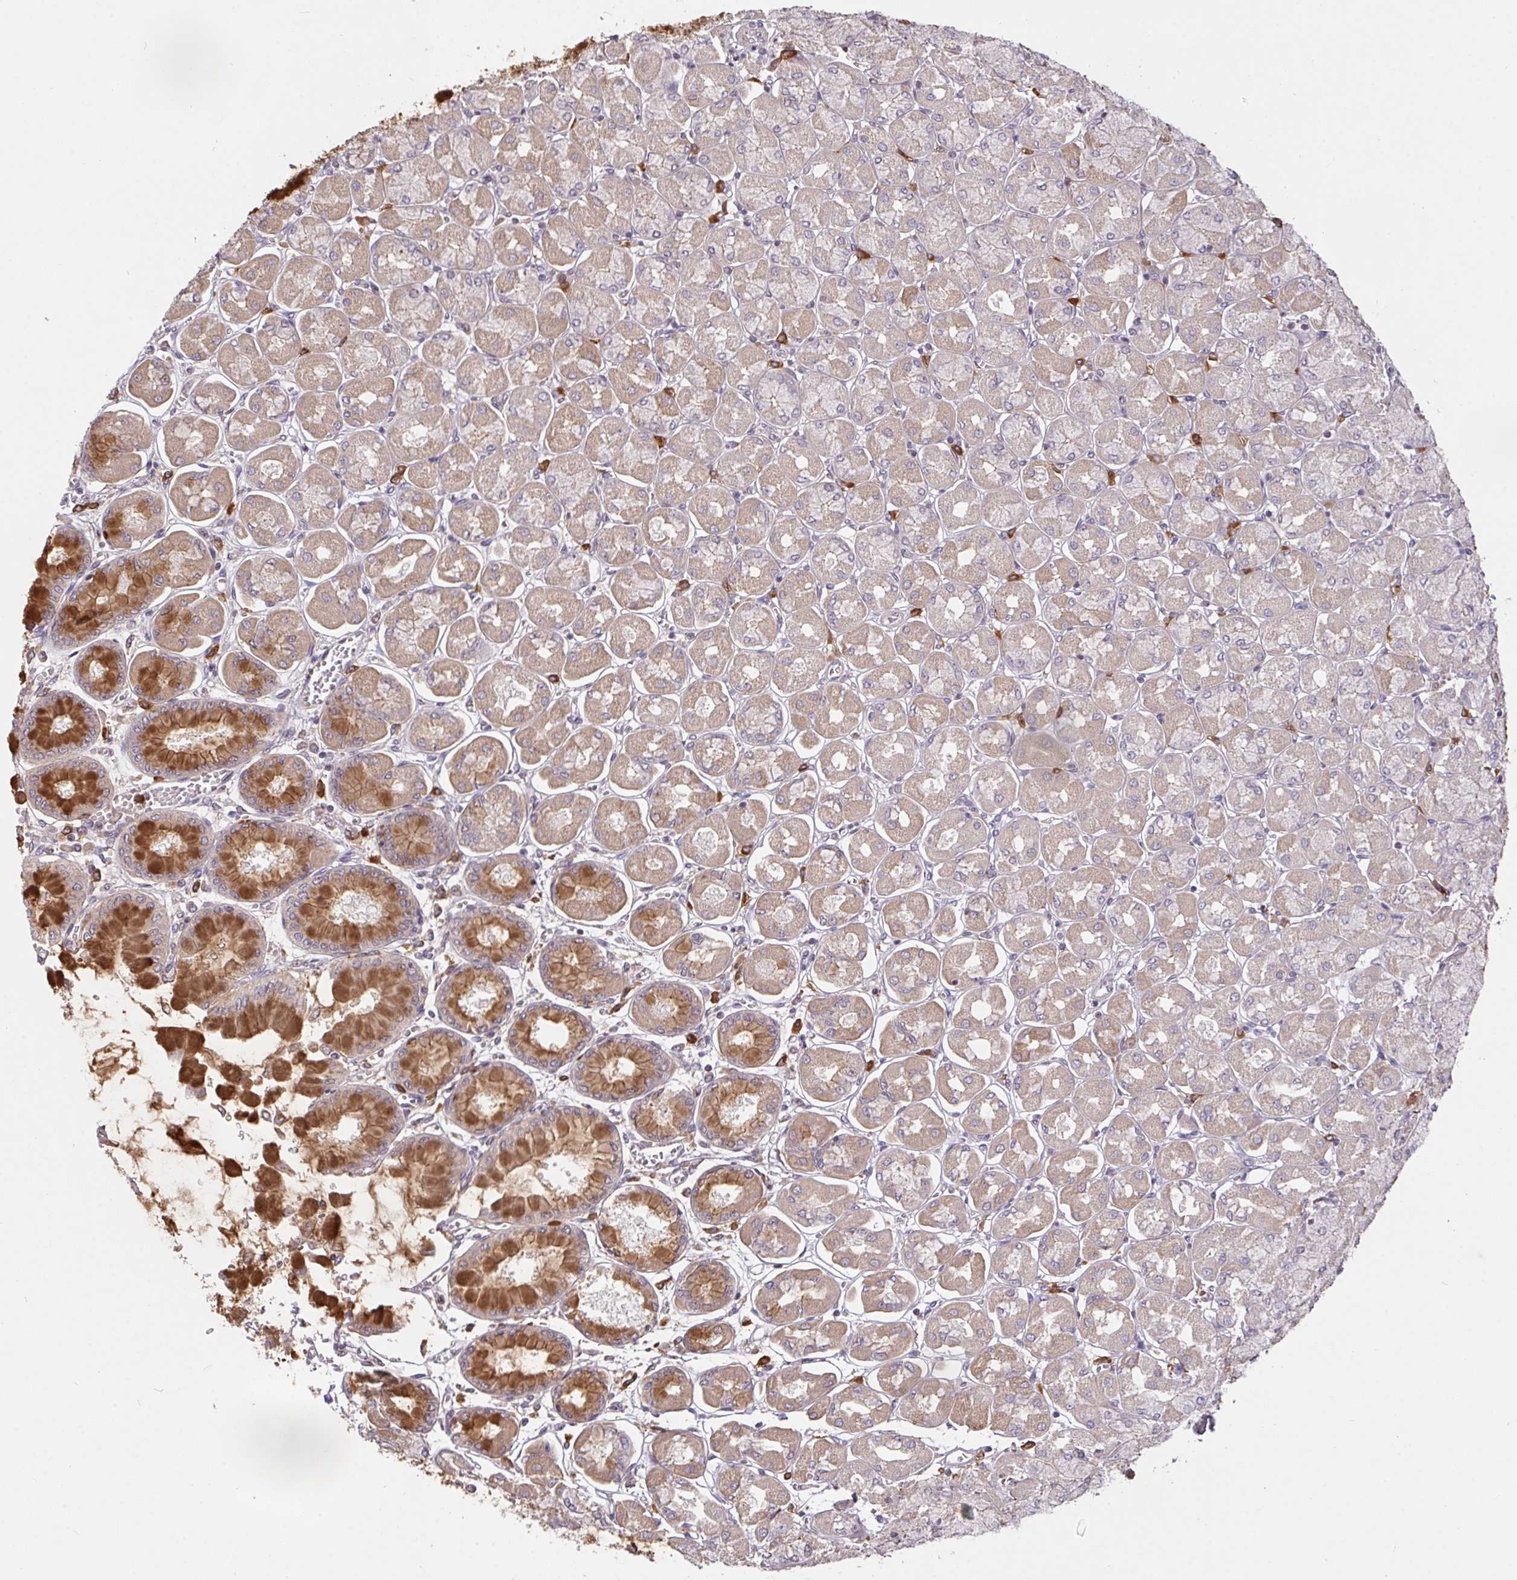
{"staining": {"intensity": "moderate", "quantity": "25%-75%", "location": "cytoplasmic/membranous"}, "tissue": "stomach", "cell_type": "Glandular cells", "image_type": "normal", "snomed": [{"axis": "morphology", "description": "Normal tissue, NOS"}, {"axis": "topography", "description": "Stomach, upper"}], "caption": "Protein staining of unremarkable stomach reveals moderate cytoplasmic/membranous expression in approximately 25%-75% of glandular cells.", "gene": "FCER1A", "patient": {"sex": "female", "age": 56}}